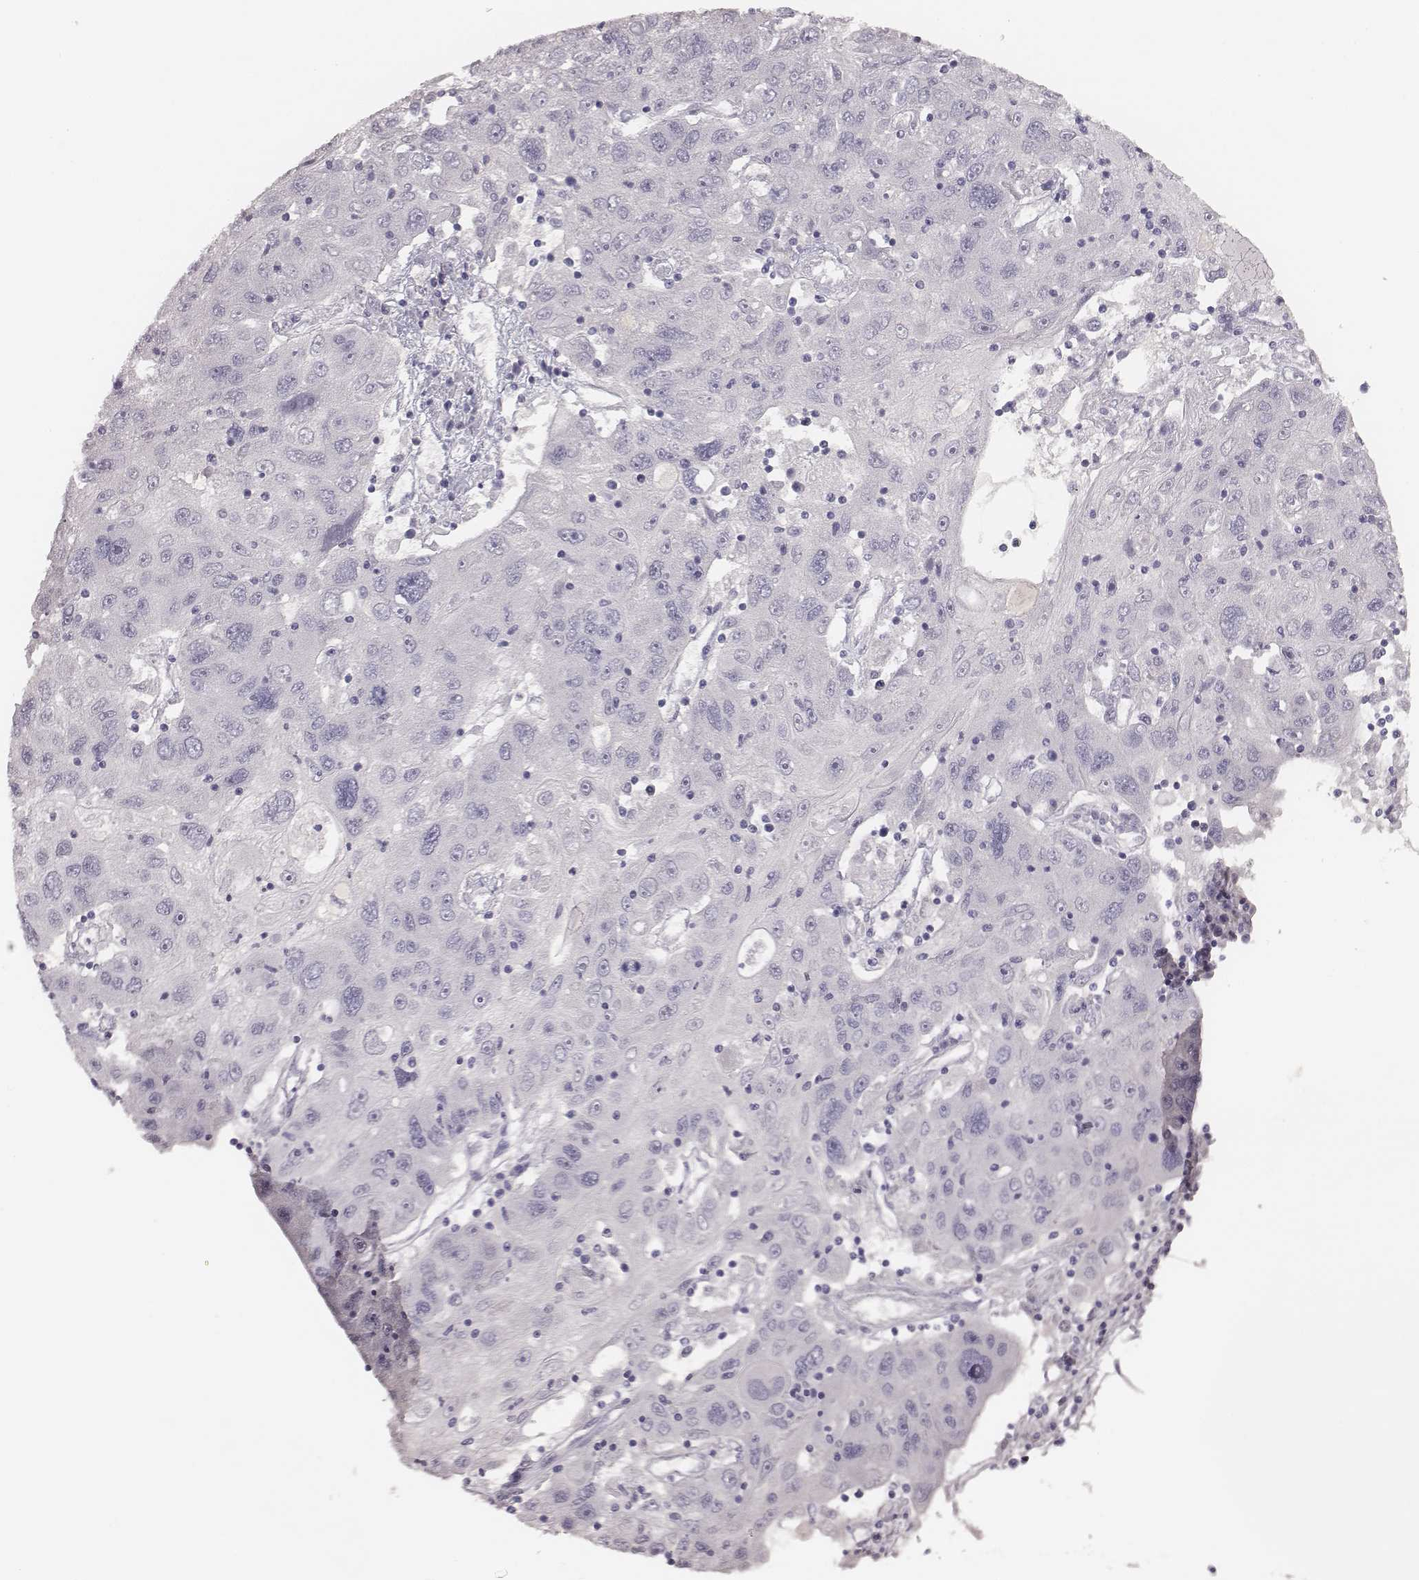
{"staining": {"intensity": "negative", "quantity": "none", "location": "none"}, "tissue": "stomach cancer", "cell_type": "Tumor cells", "image_type": "cancer", "snomed": [{"axis": "morphology", "description": "Adenocarcinoma, NOS"}, {"axis": "topography", "description": "Stomach"}], "caption": "An immunohistochemistry micrograph of adenocarcinoma (stomach) is shown. There is no staining in tumor cells of adenocarcinoma (stomach).", "gene": "MYH6", "patient": {"sex": "male", "age": 56}}